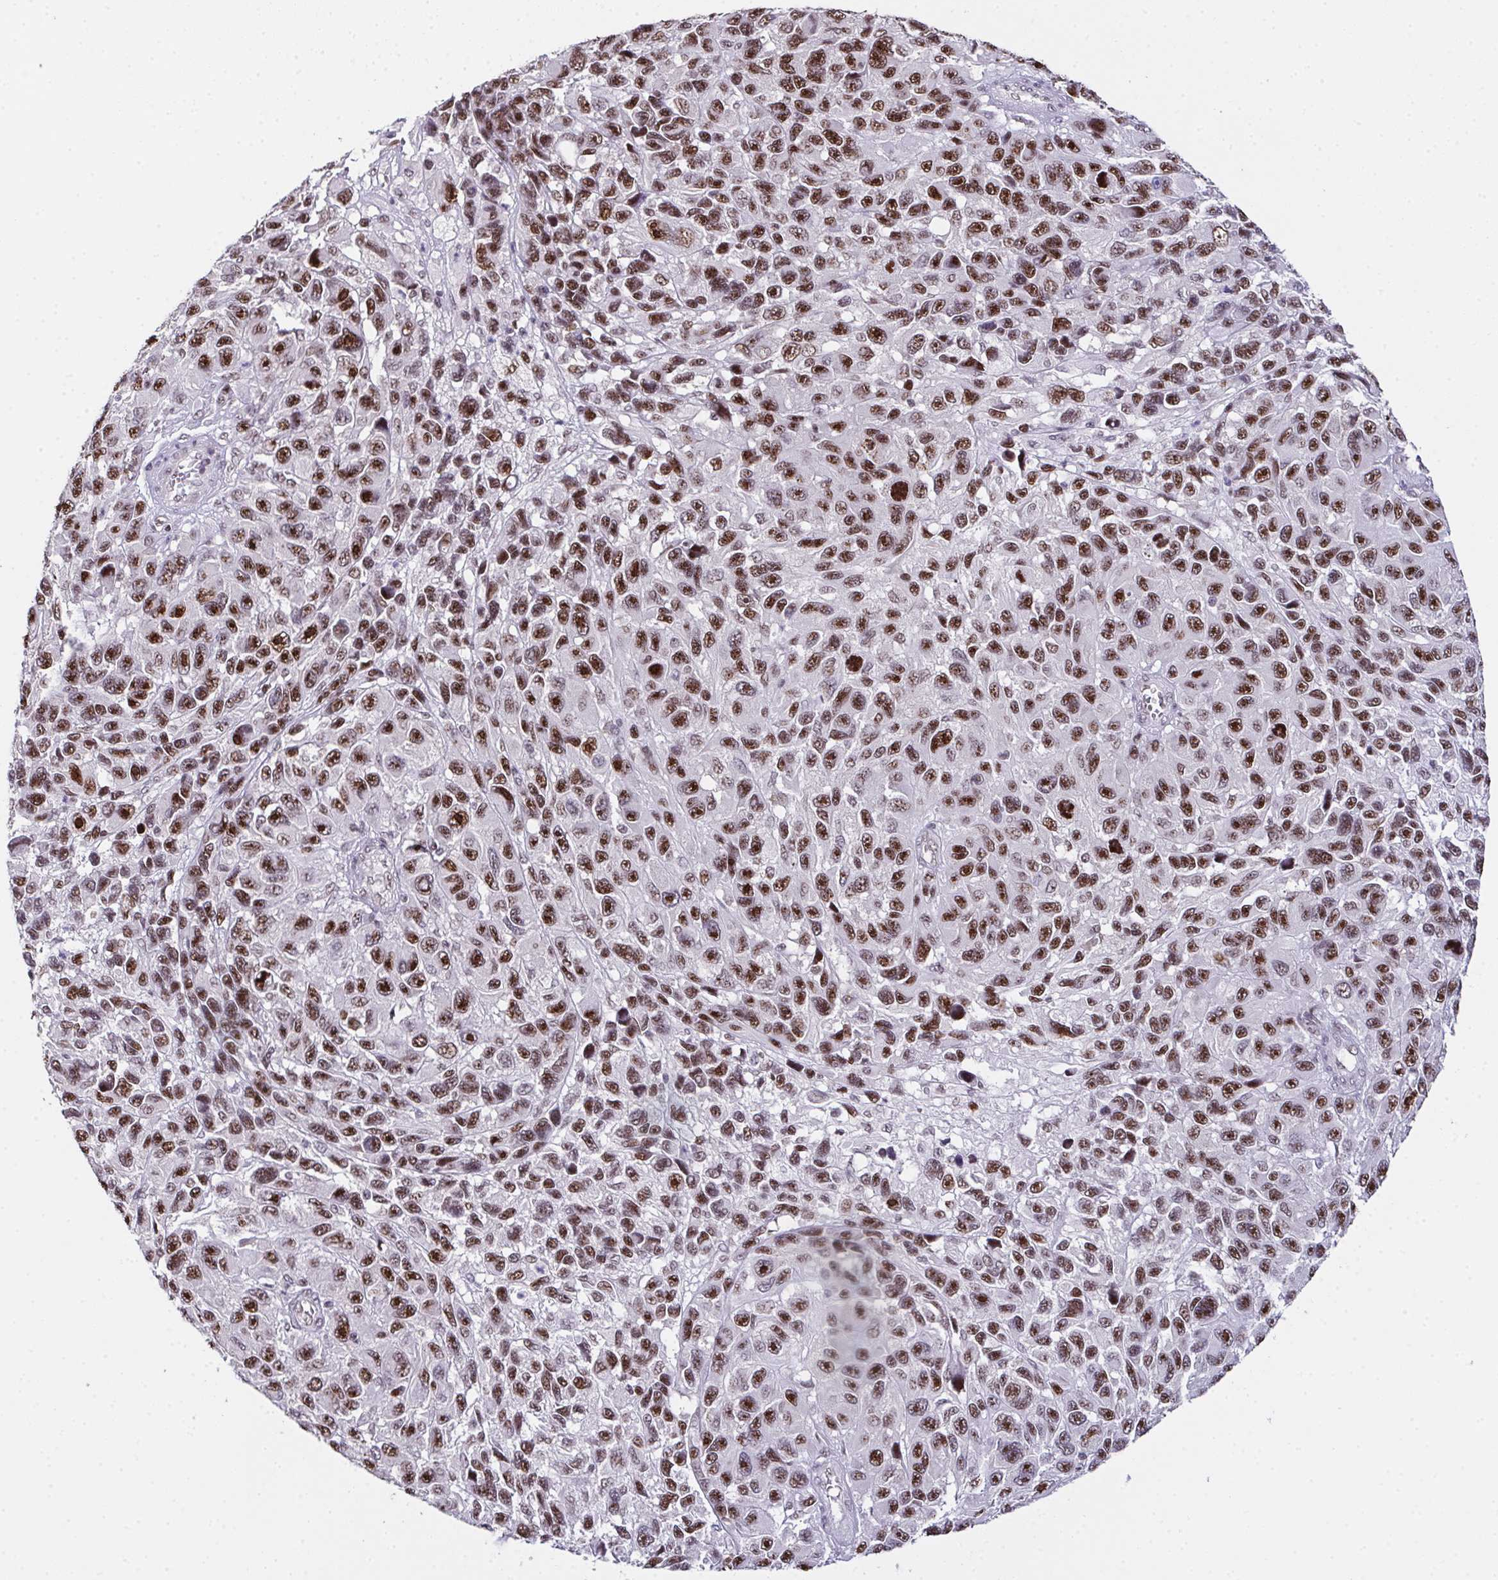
{"staining": {"intensity": "strong", "quantity": ">75%", "location": "nuclear"}, "tissue": "melanoma", "cell_type": "Tumor cells", "image_type": "cancer", "snomed": [{"axis": "morphology", "description": "Malignant melanoma, NOS"}, {"axis": "topography", "description": "Skin"}], "caption": "This is a micrograph of IHC staining of malignant melanoma, which shows strong positivity in the nuclear of tumor cells.", "gene": "ZNF800", "patient": {"sex": "male", "age": 53}}